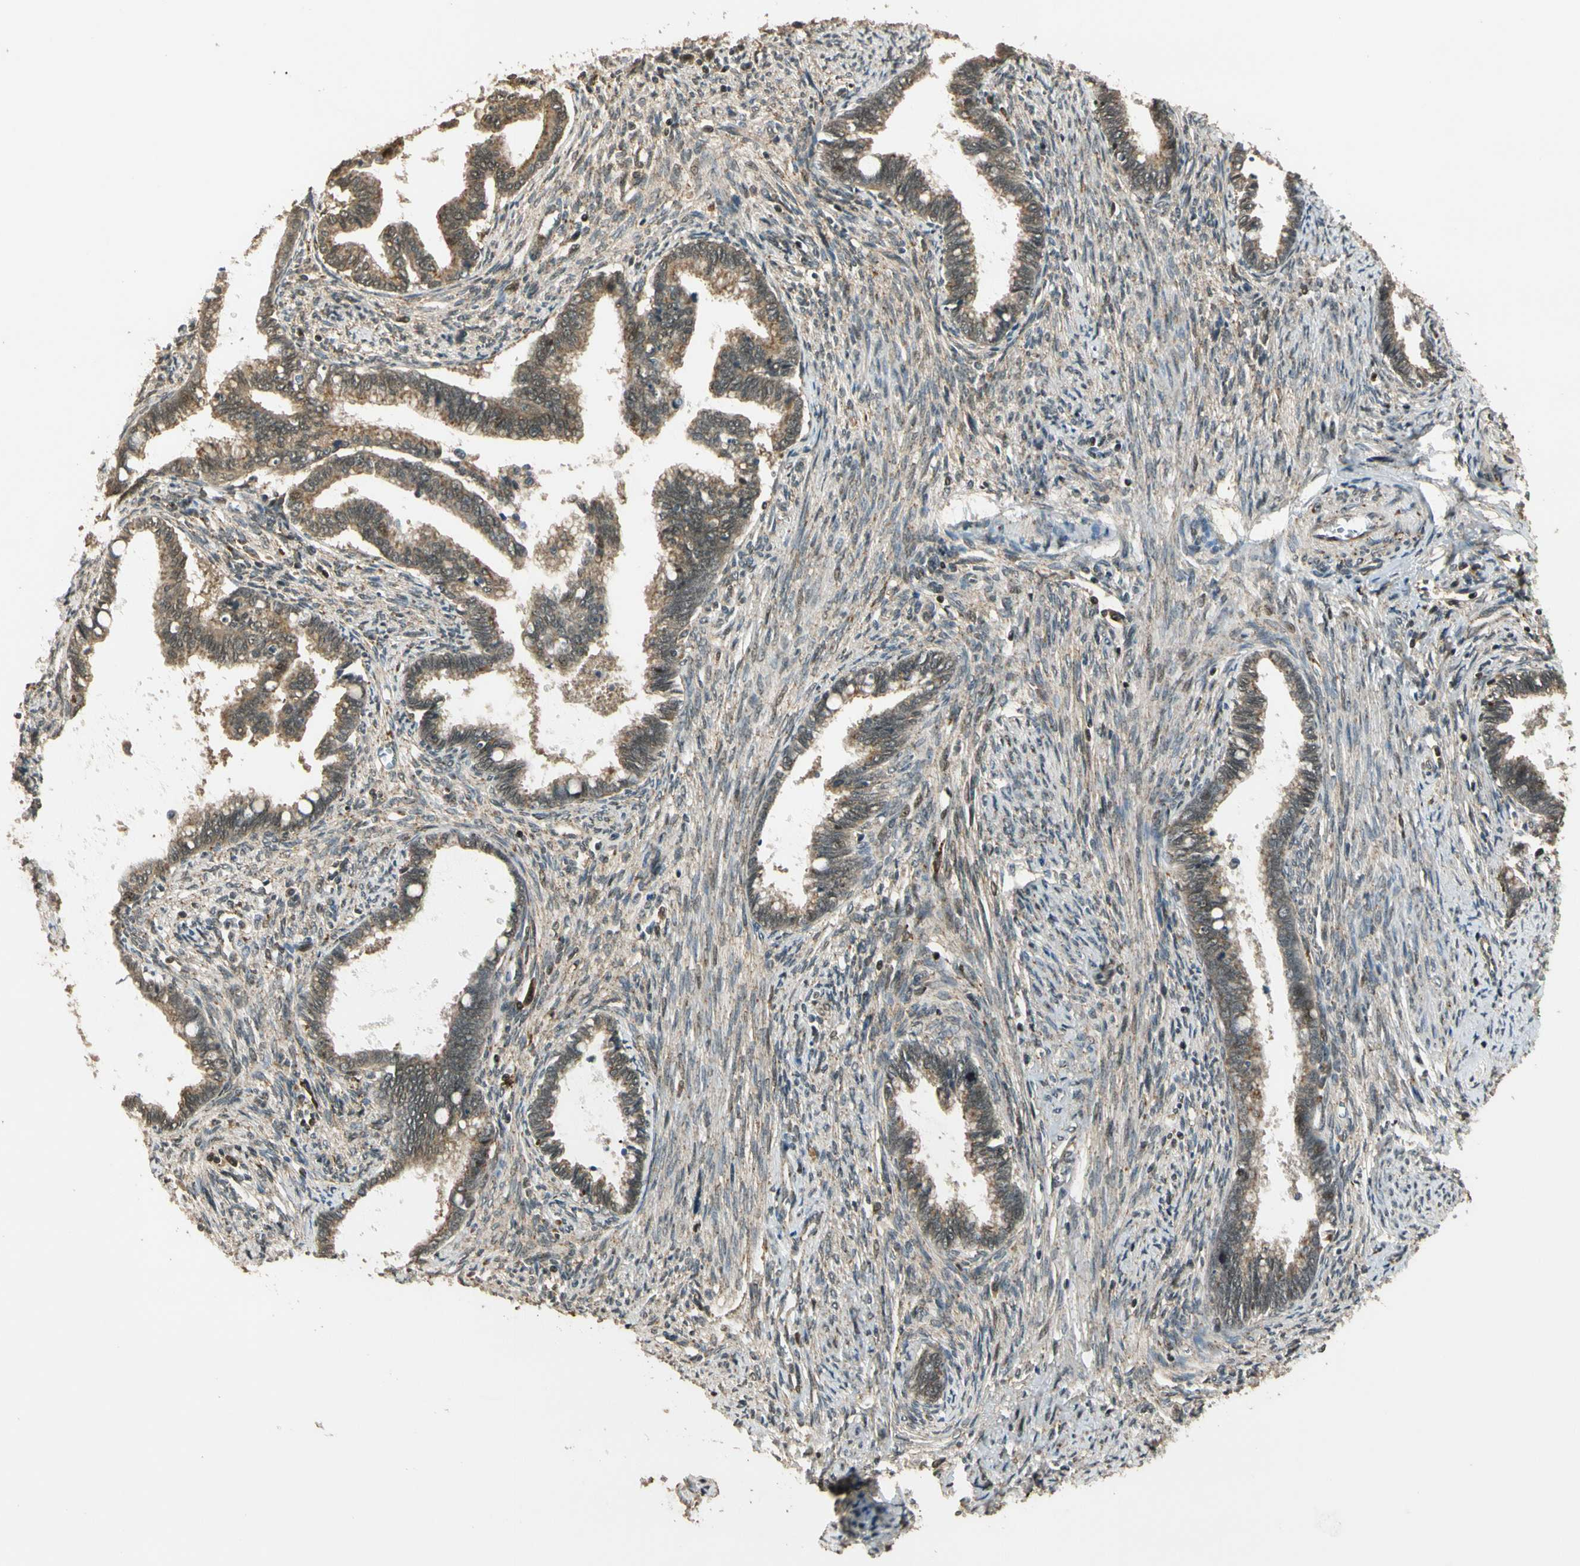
{"staining": {"intensity": "moderate", "quantity": "25%-75%", "location": "cytoplasmic/membranous"}, "tissue": "cervical cancer", "cell_type": "Tumor cells", "image_type": "cancer", "snomed": [{"axis": "morphology", "description": "Adenocarcinoma, NOS"}, {"axis": "topography", "description": "Cervix"}], "caption": "Protein analysis of cervical cancer (adenocarcinoma) tissue reveals moderate cytoplasmic/membranous positivity in approximately 25%-75% of tumor cells. (Stains: DAB in brown, nuclei in blue, Microscopy: brightfield microscopy at high magnification).", "gene": "LAMTOR1", "patient": {"sex": "female", "age": 44}}